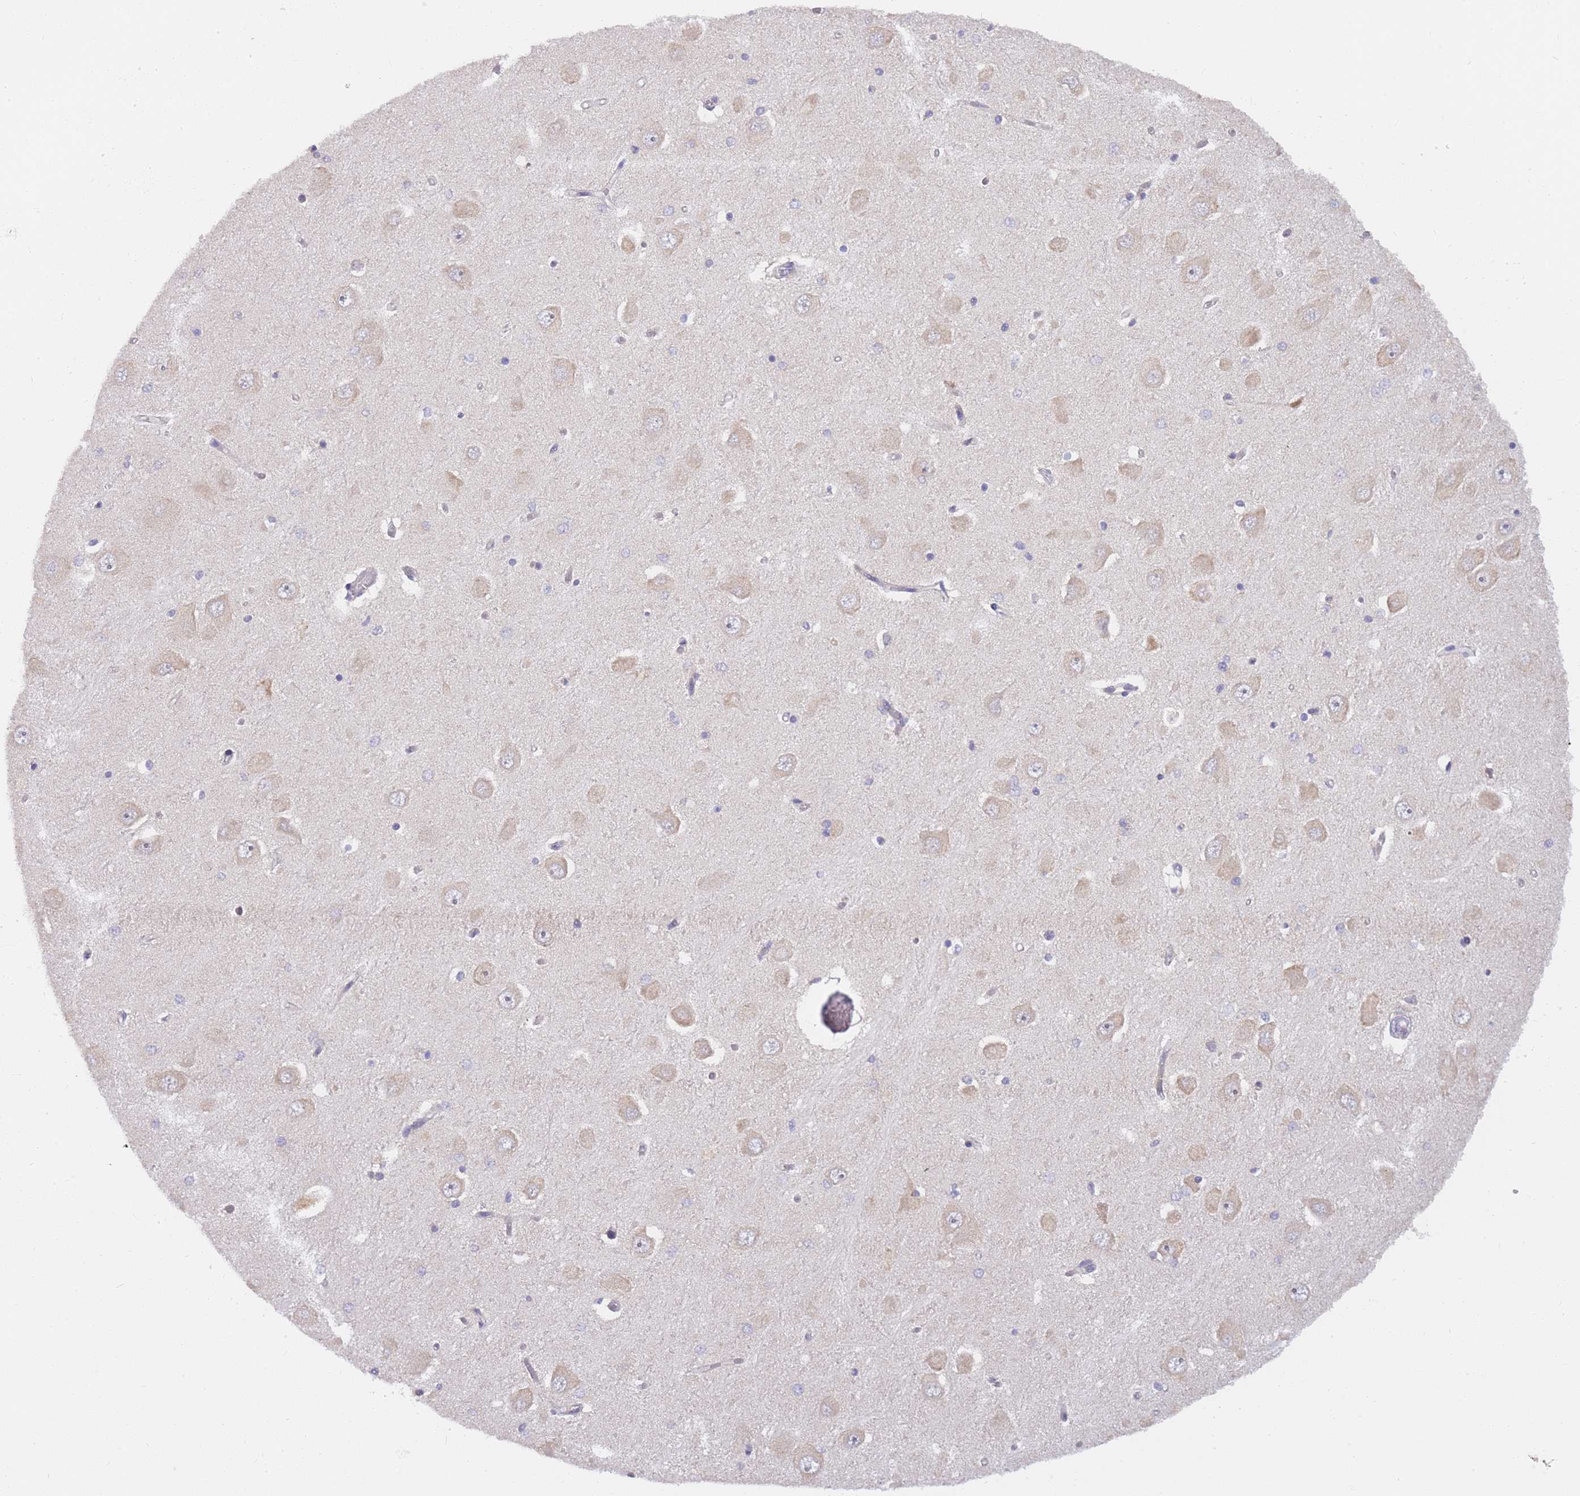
{"staining": {"intensity": "negative", "quantity": "none", "location": "none"}, "tissue": "hippocampus", "cell_type": "Glial cells", "image_type": "normal", "snomed": [{"axis": "morphology", "description": "Normal tissue, NOS"}, {"axis": "topography", "description": "Hippocampus"}], "caption": "High power microscopy photomicrograph of an immunohistochemistry (IHC) photomicrograph of unremarkable hippocampus, revealing no significant positivity in glial cells. The staining was performed using DAB (3,3'-diaminobenzidine) to visualize the protein expression in brown, while the nuclei were stained in blue with hematoxylin (Magnification: 20x).", "gene": "ZNF577", "patient": {"sex": "male", "age": 45}}